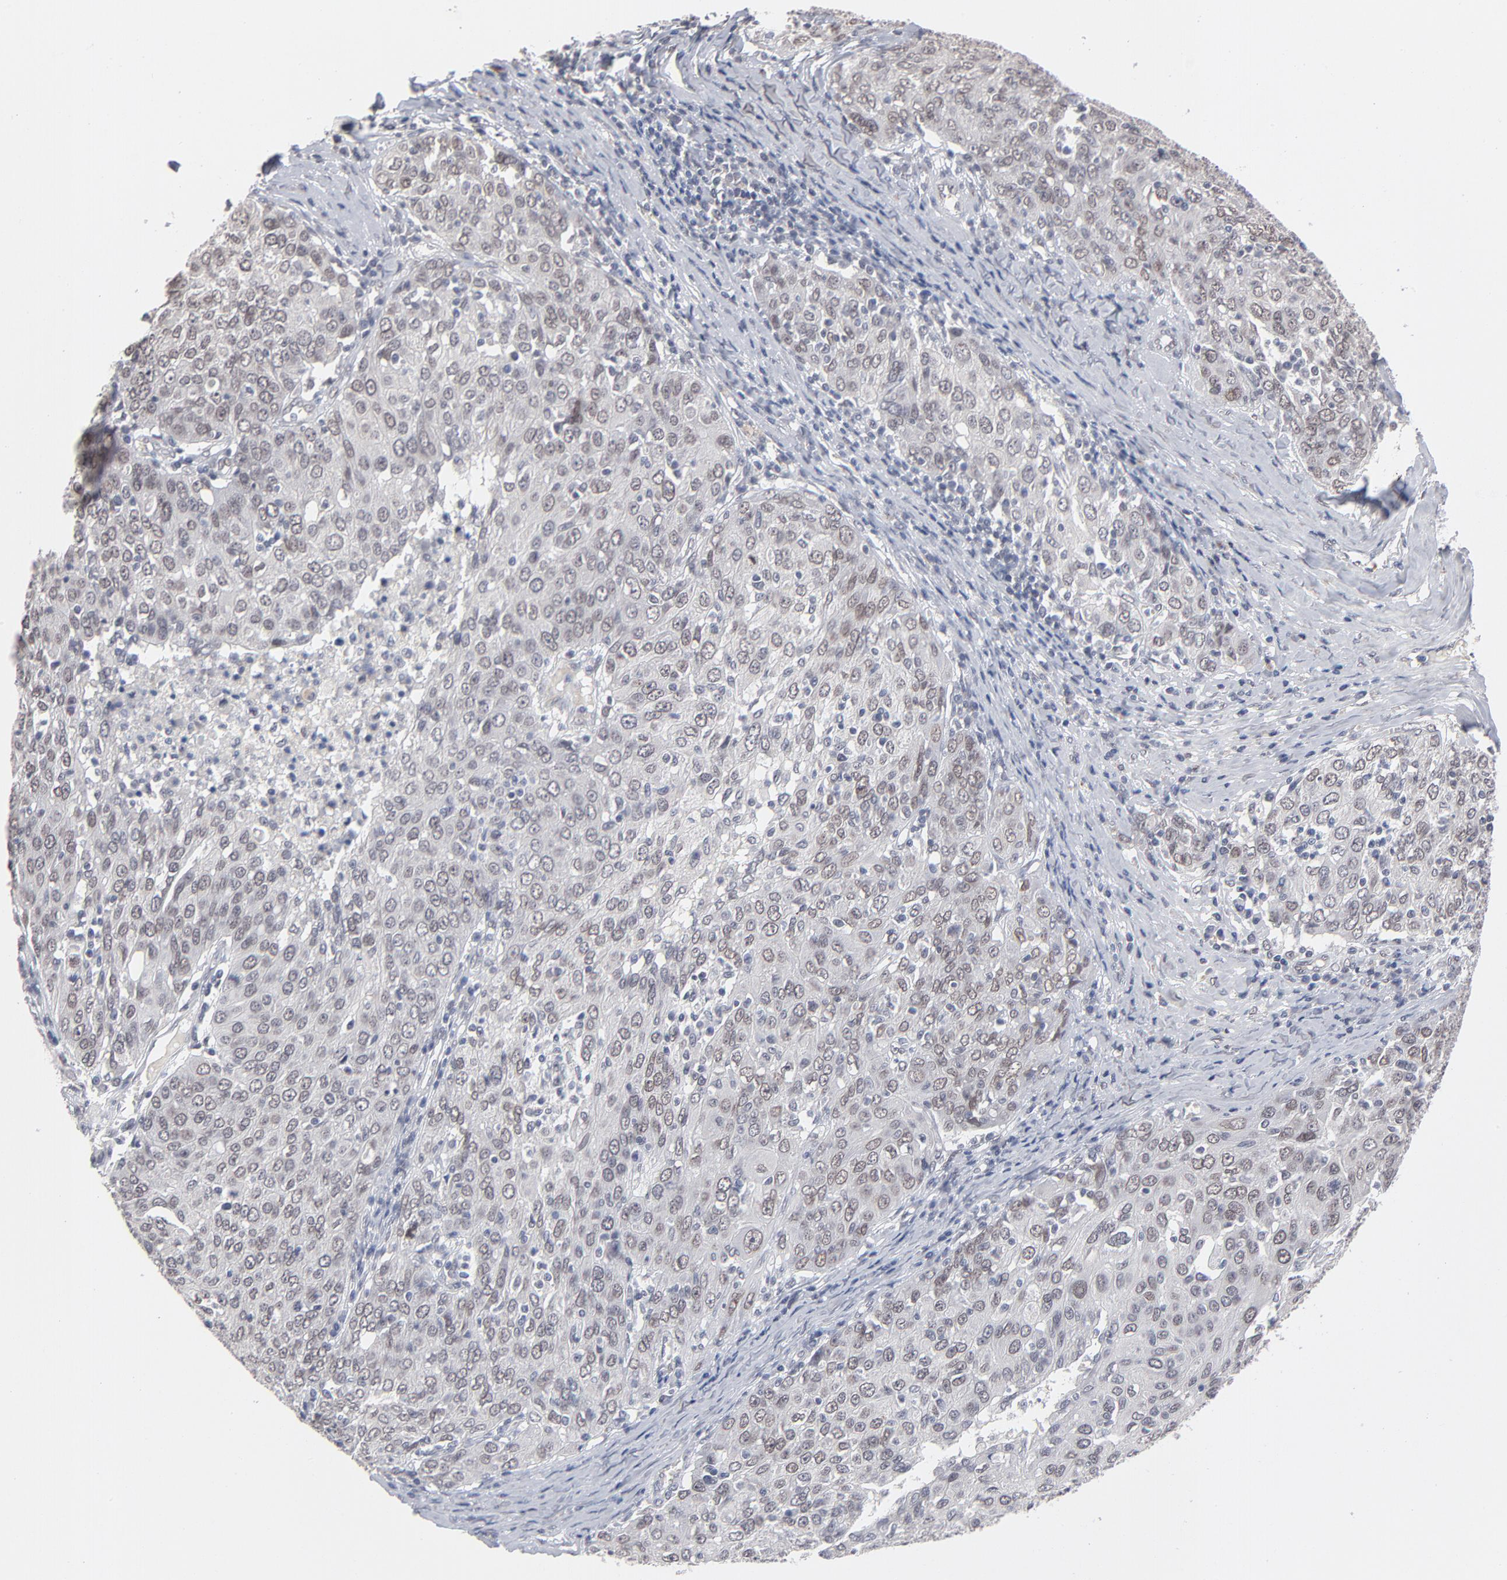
{"staining": {"intensity": "weak", "quantity": "<25%", "location": "nuclear"}, "tissue": "ovarian cancer", "cell_type": "Tumor cells", "image_type": "cancer", "snomed": [{"axis": "morphology", "description": "Carcinoma, endometroid"}, {"axis": "topography", "description": "Ovary"}], "caption": "Human ovarian endometroid carcinoma stained for a protein using immunohistochemistry displays no positivity in tumor cells.", "gene": "MBIP", "patient": {"sex": "female", "age": 50}}